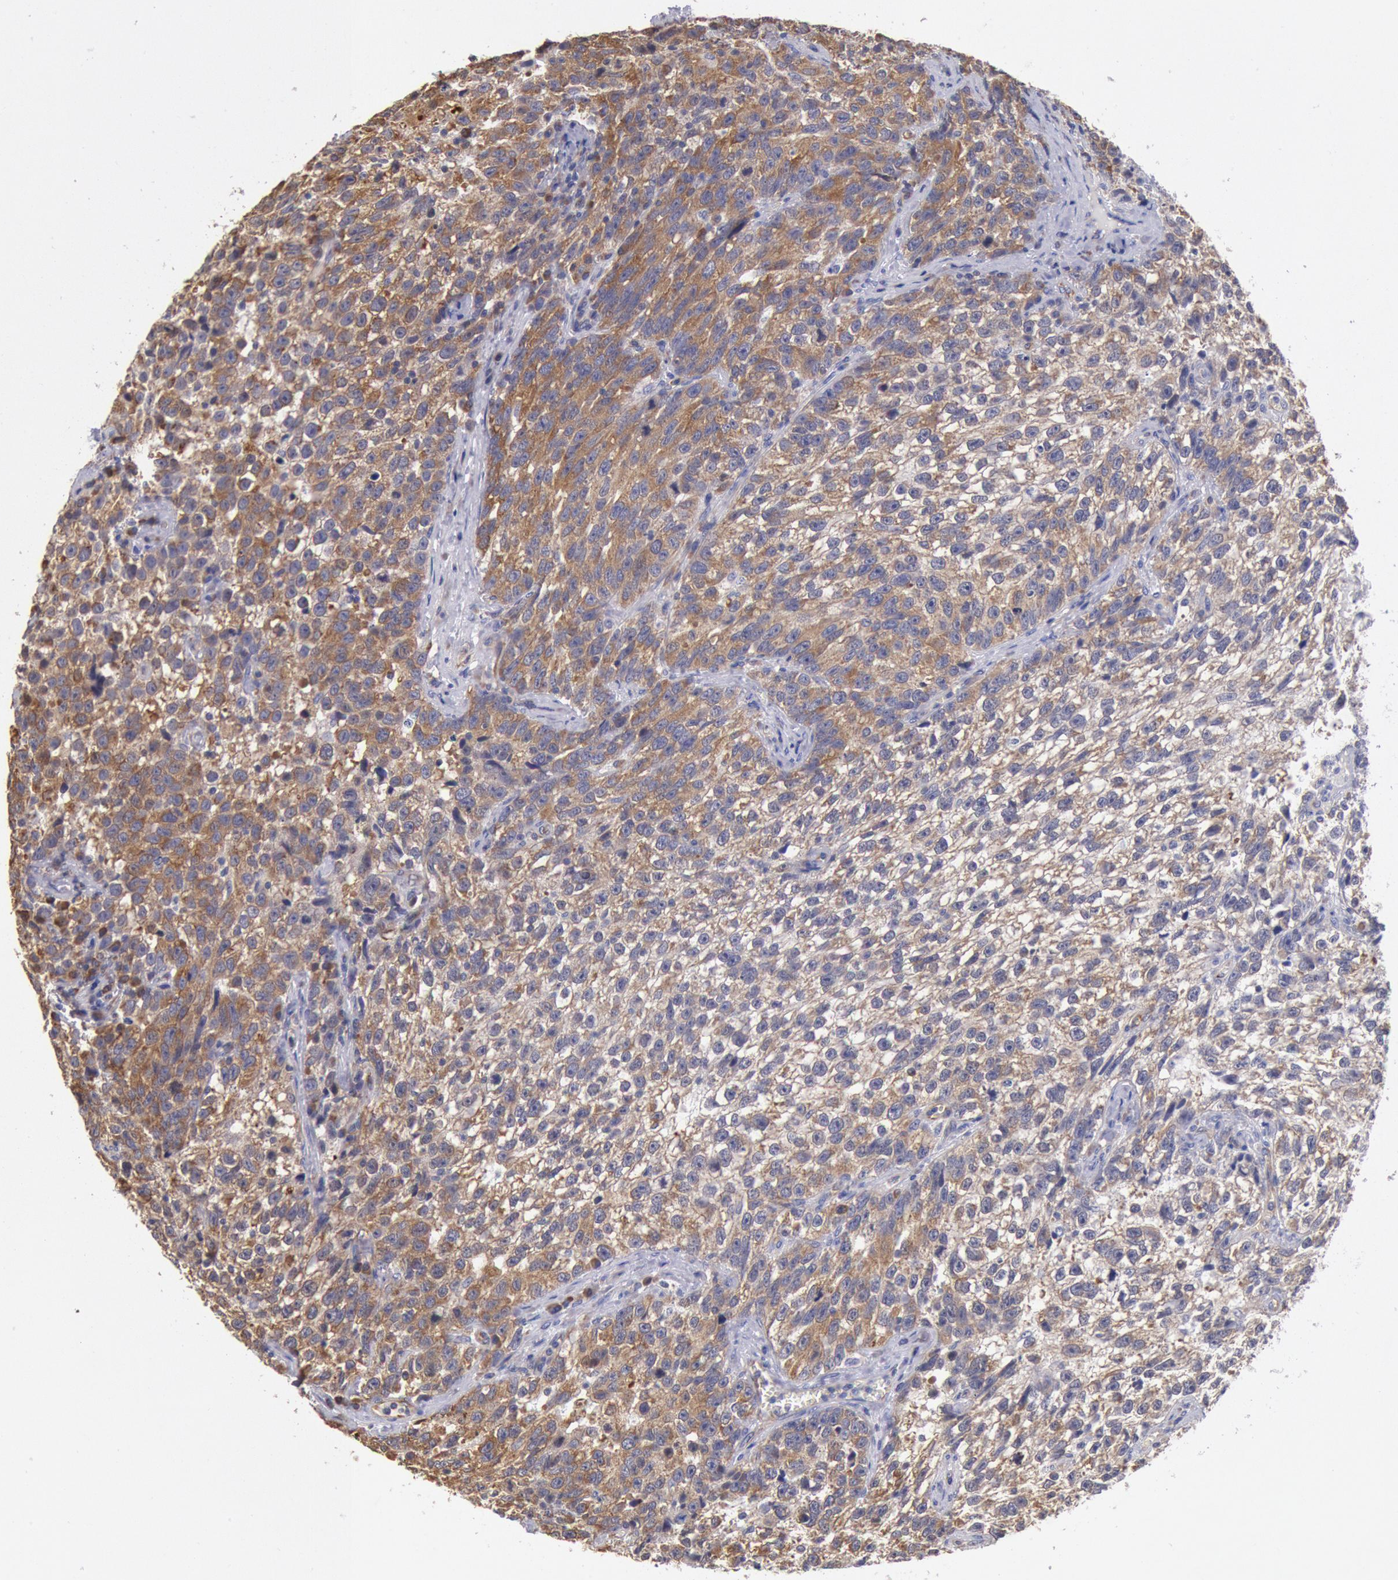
{"staining": {"intensity": "moderate", "quantity": ">75%", "location": "cytoplasmic/membranous"}, "tissue": "testis cancer", "cell_type": "Tumor cells", "image_type": "cancer", "snomed": [{"axis": "morphology", "description": "Seminoma, NOS"}, {"axis": "topography", "description": "Testis"}], "caption": "An image of testis seminoma stained for a protein demonstrates moderate cytoplasmic/membranous brown staining in tumor cells.", "gene": "DRG1", "patient": {"sex": "male", "age": 38}}